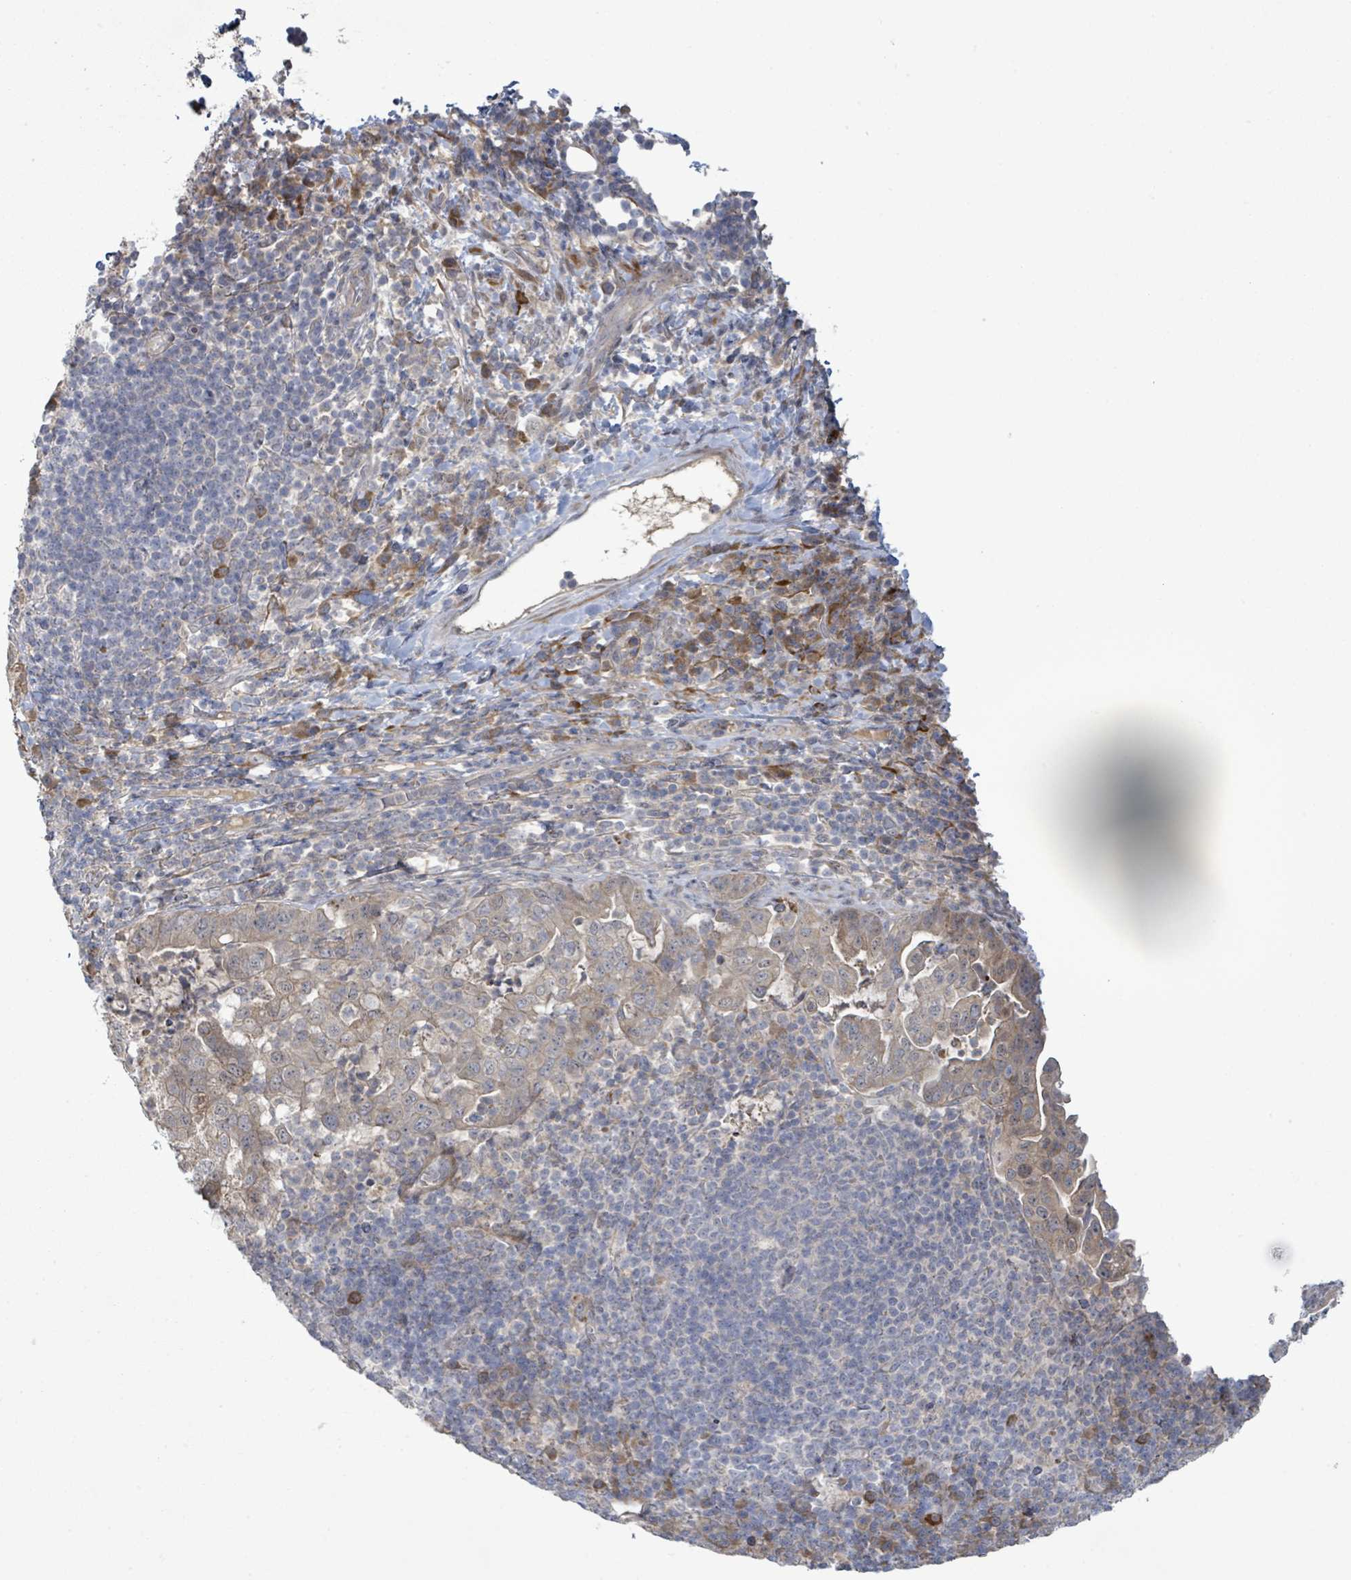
{"staining": {"intensity": "negative", "quantity": "none", "location": "none"}, "tissue": "pancreatic cancer", "cell_type": "Tumor cells", "image_type": "cancer", "snomed": [{"axis": "morphology", "description": "Normal tissue, NOS"}, {"axis": "morphology", "description": "Adenocarcinoma, NOS"}, {"axis": "topography", "description": "Lymph node"}, {"axis": "topography", "description": "Pancreas"}], "caption": "Pancreatic adenocarcinoma stained for a protein using immunohistochemistry exhibits no expression tumor cells.", "gene": "SLIT3", "patient": {"sex": "female", "age": 67}}